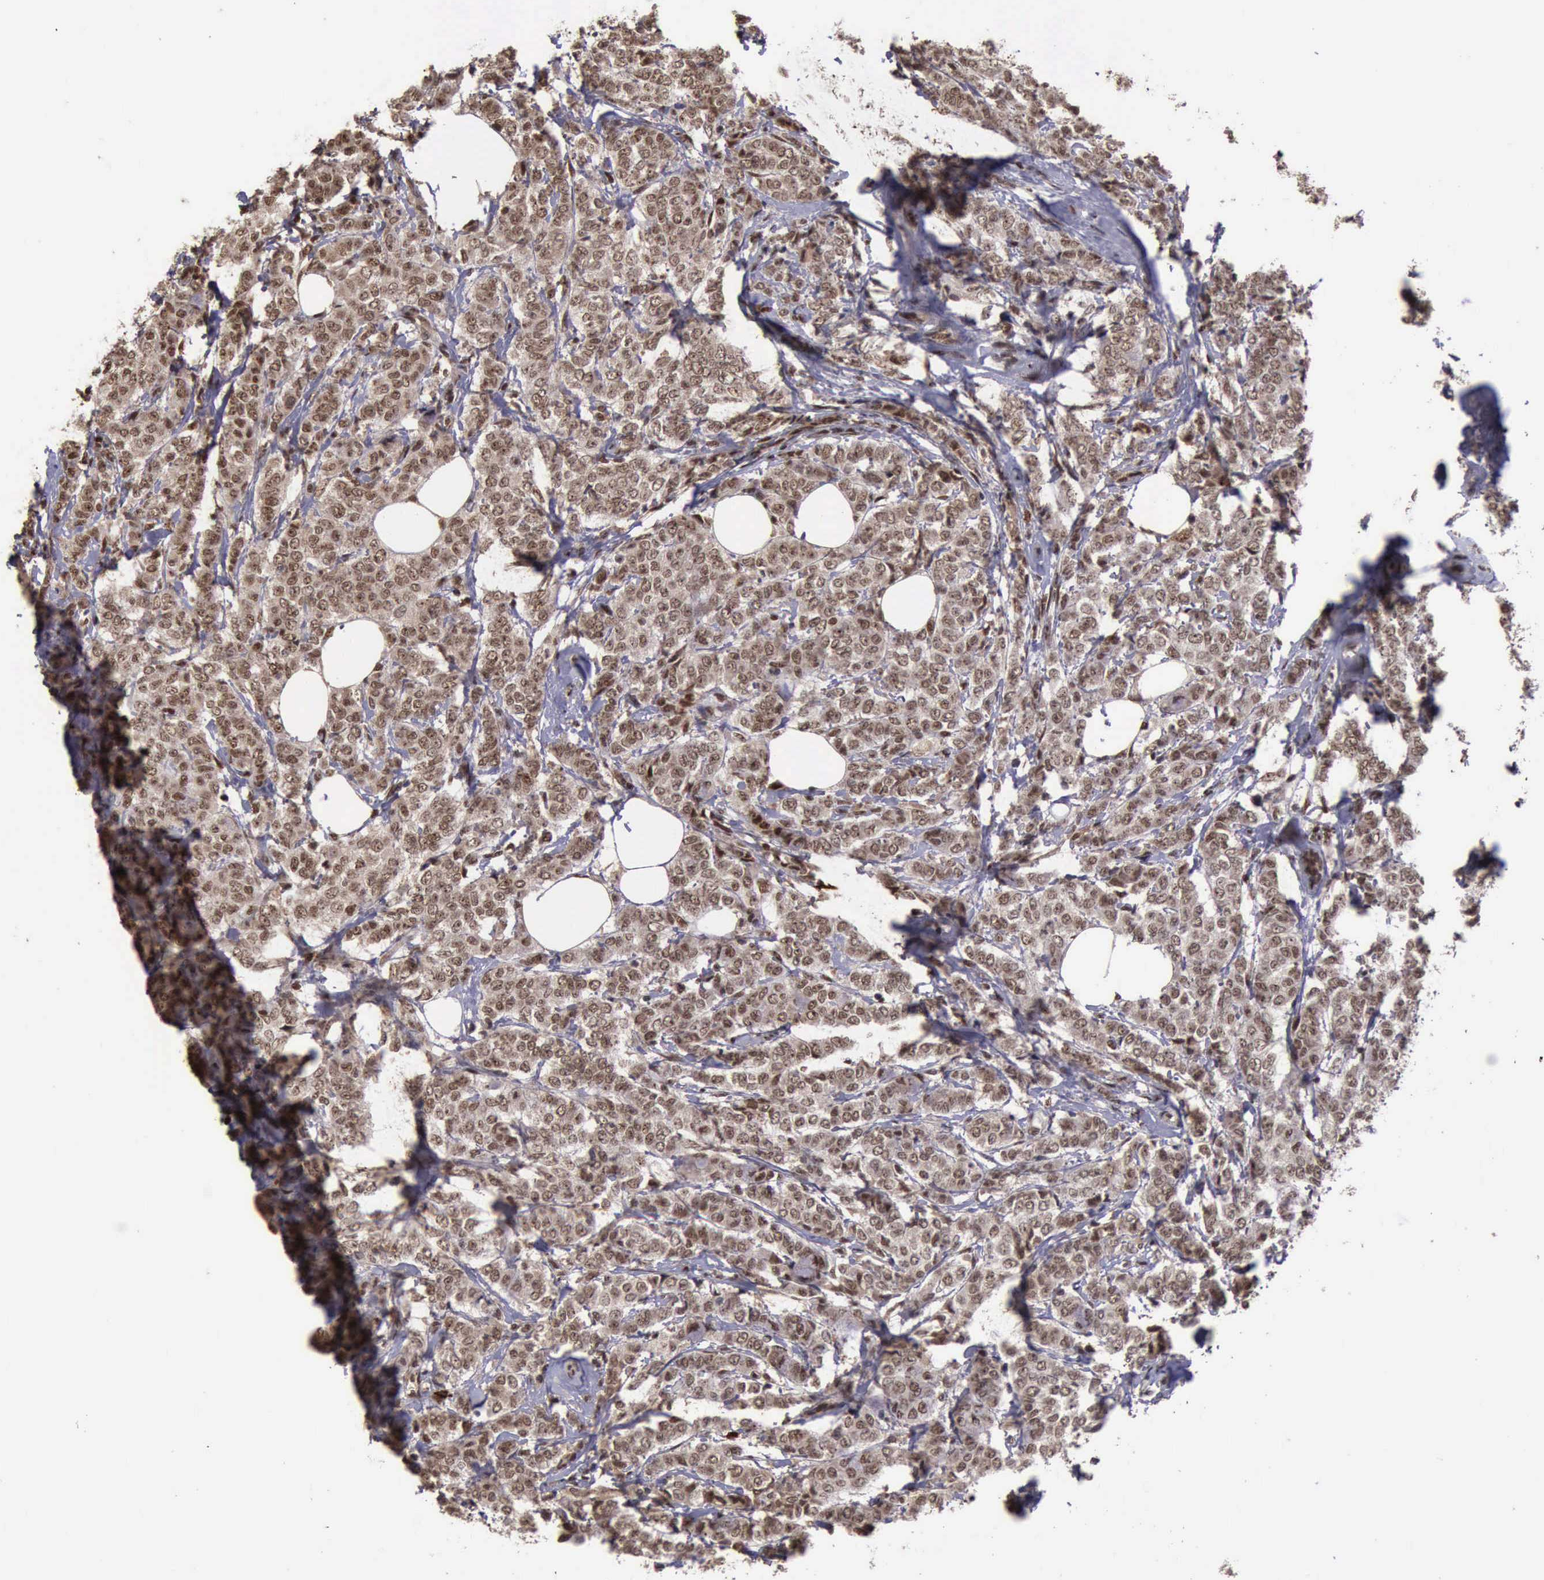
{"staining": {"intensity": "moderate", "quantity": ">75%", "location": "cytoplasmic/membranous,nuclear"}, "tissue": "breast cancer", "cell_type": "Tumor cells", "image_type": "cancer", "snomed": [{"axis": "morphology", "description": "Lobular carcinoma"}, {"axis": "topography", "description": "Breast"}], "caption": "This histopathology image shows IHC staining of lobular carcinoma (breast), with medium moderate cytoplasmic/membranous and nuclear expression in about >75% of tumor cells.", "gene": "TRMT2A", "patient": {"sex": "female", "age": 60}}